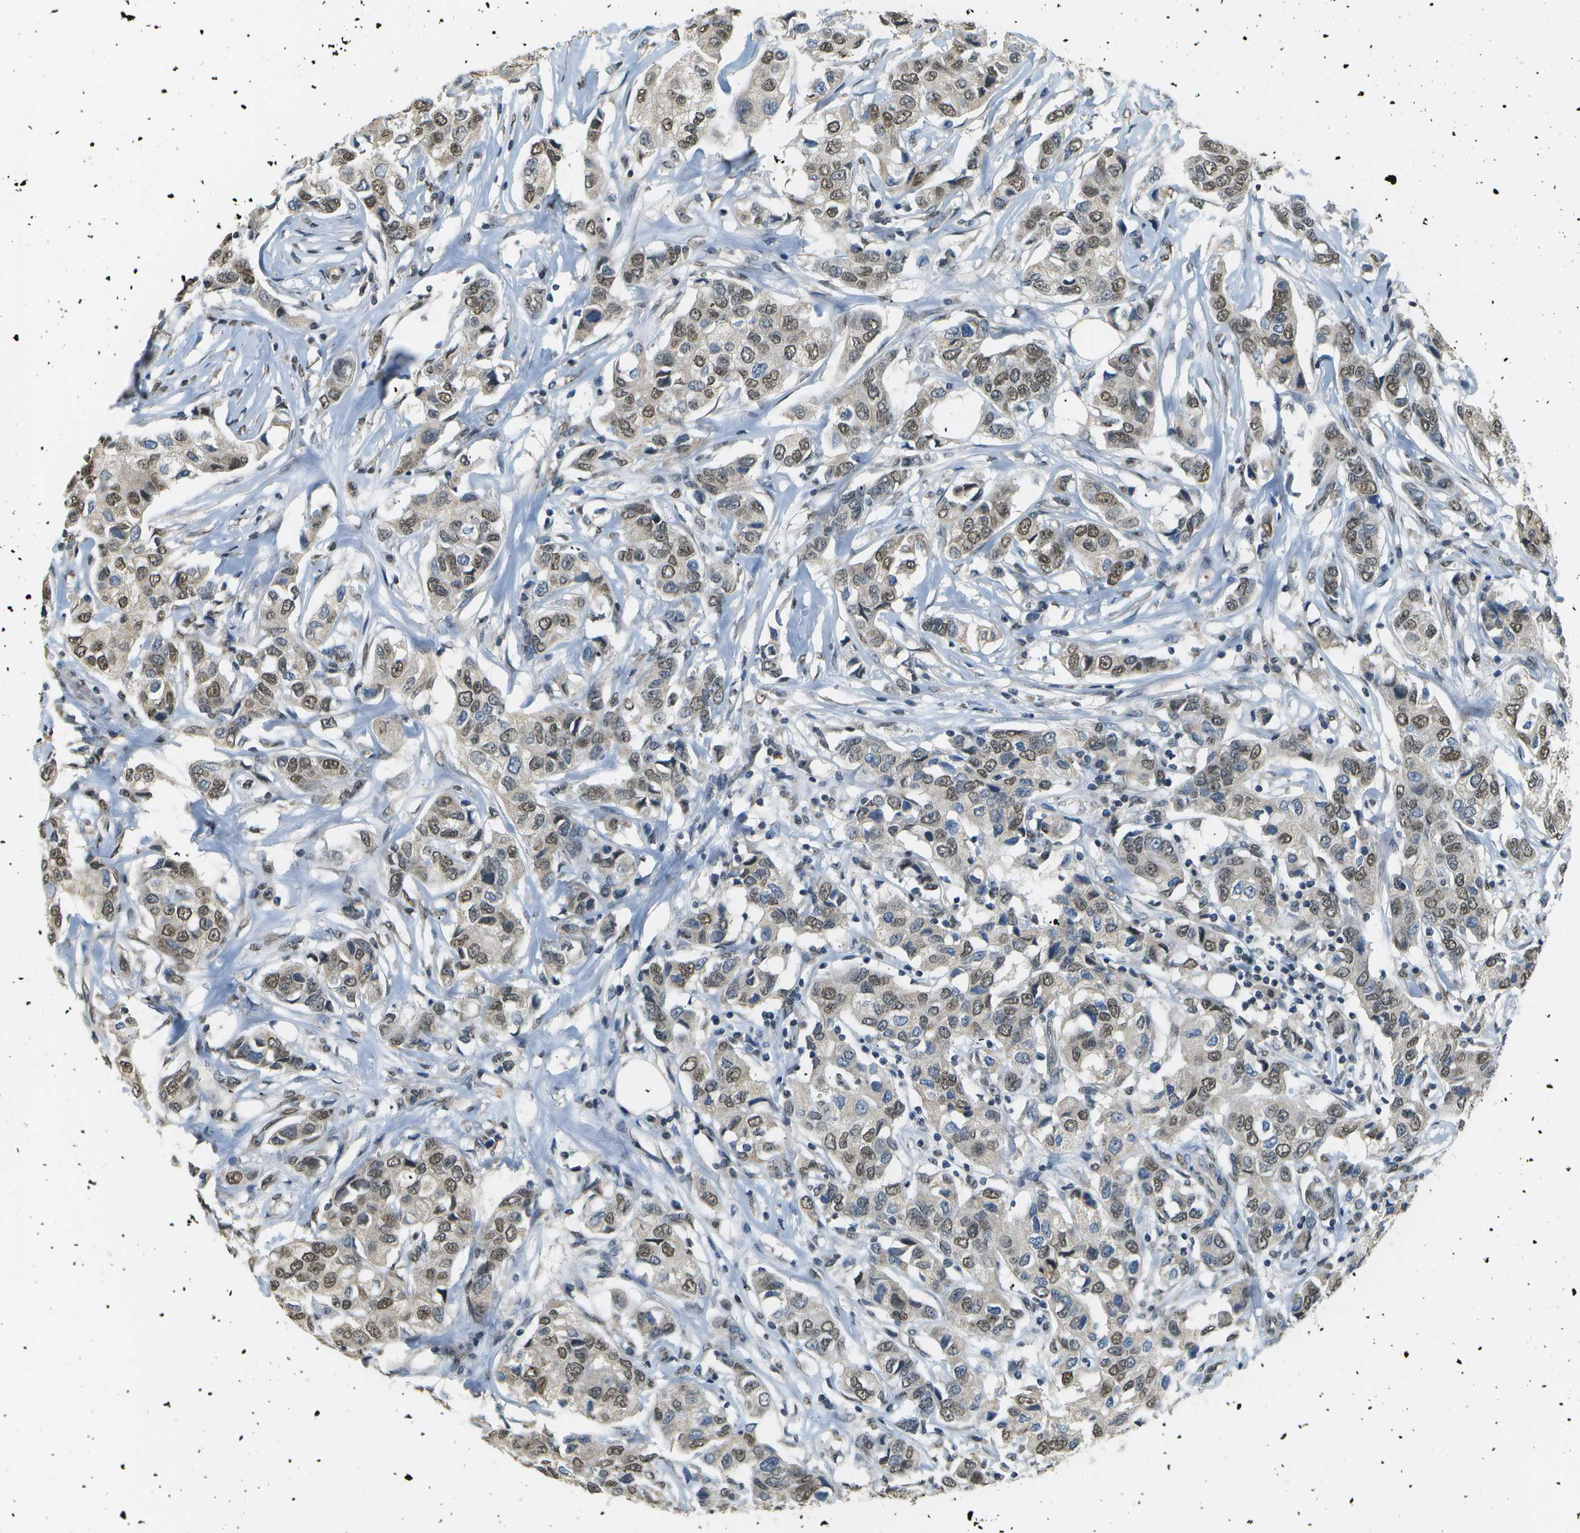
{"staining": {"intensity": "weak", "quantity": ">75%", "location": "nuclear"}, "tissue": "breast cancer", "cell_type": "Tumor cells", "image_type": "cancer", "snomed": [{"axis": "morphology", "description": "Duct carcinoma"}, {"axis": "topography", "description": "Breast"}], "caption": "This is an image of immunohistochemistry staining of breast cancer, which shows weak expression in the nuclear of tumor cells.", "gene": "ABL2", "patient": {"sex": "female", "age": 80}}